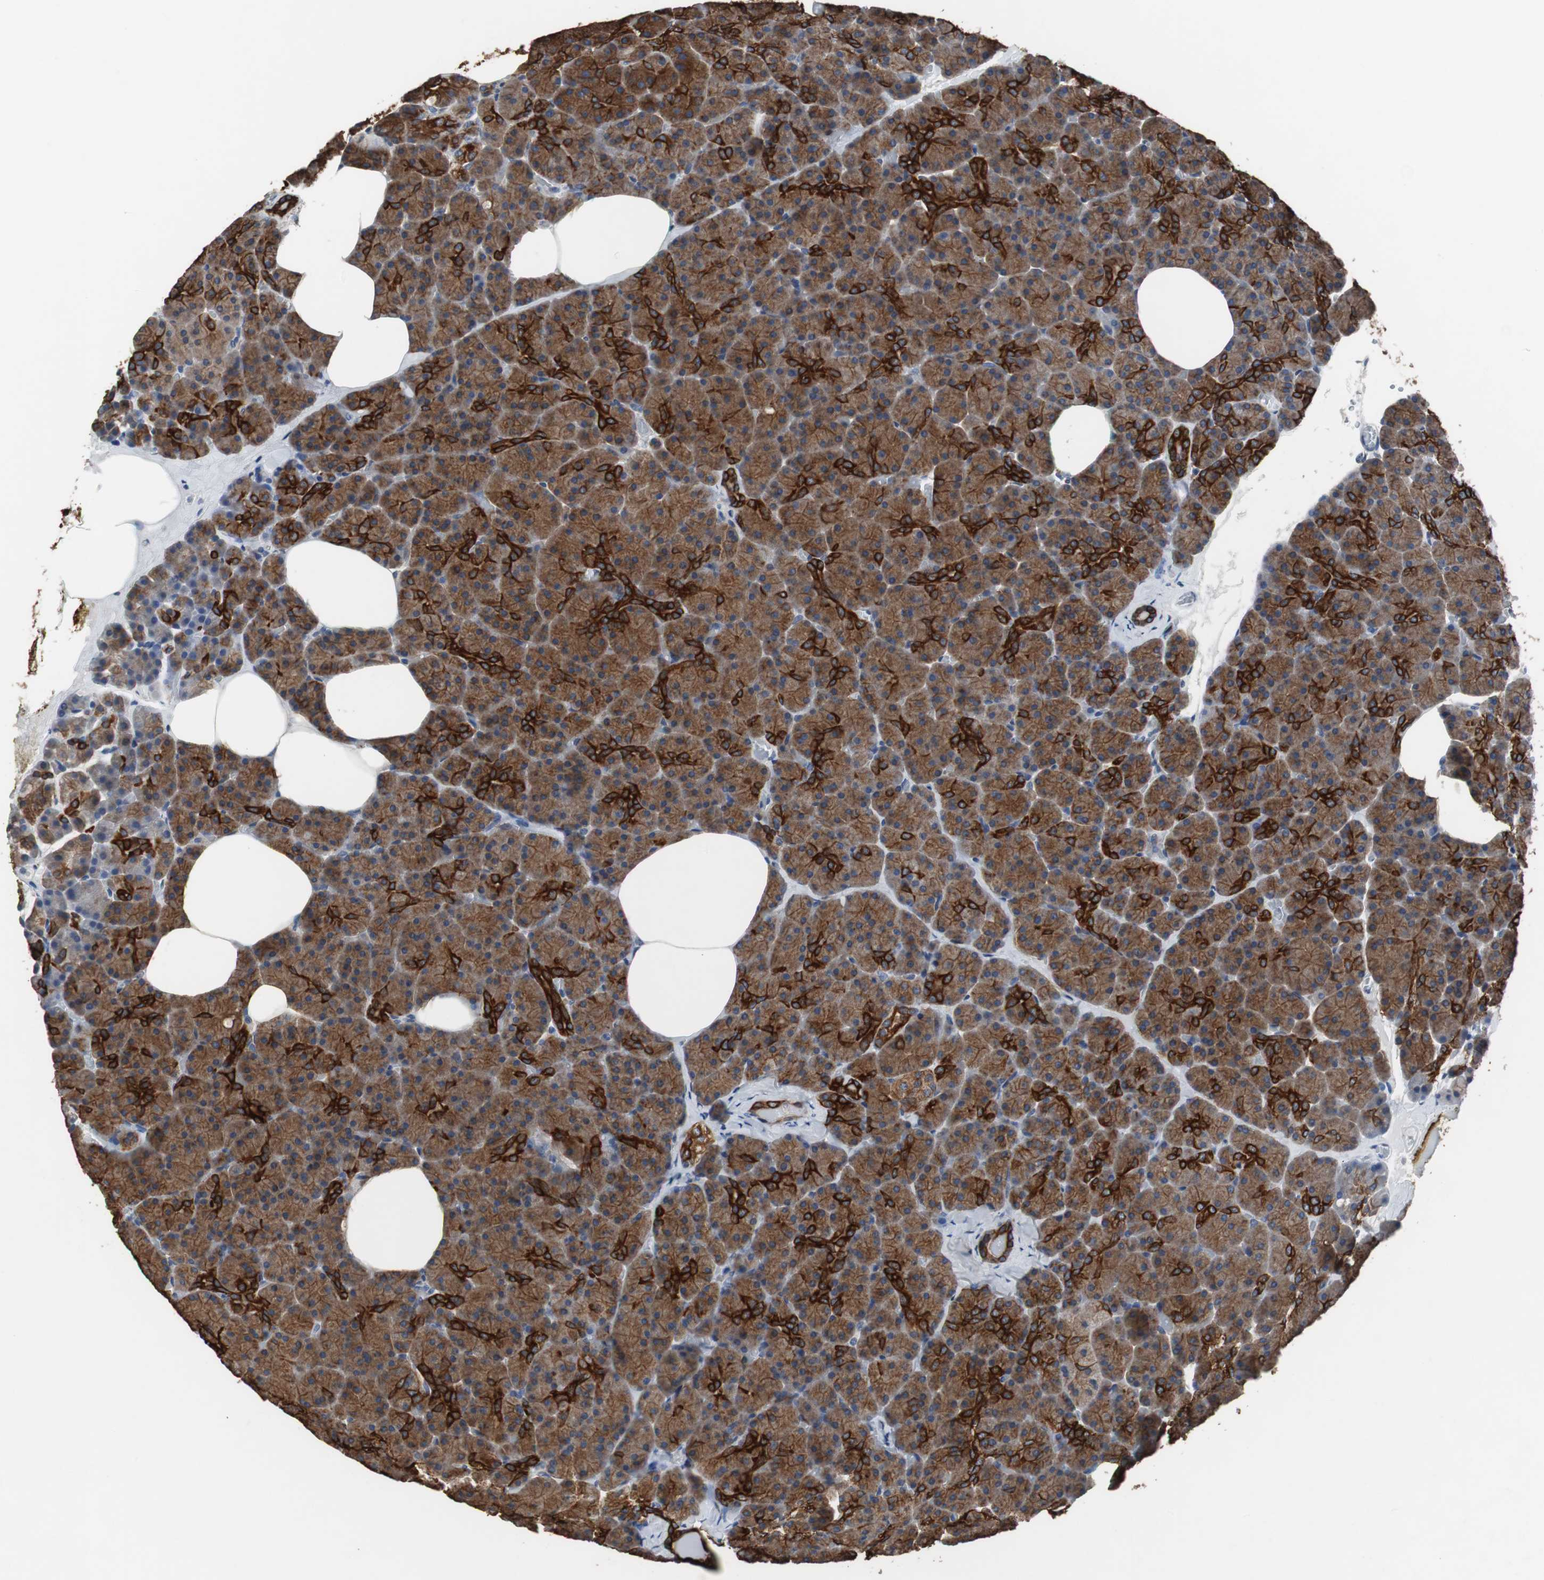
{"staining": {"intensity": "strong", "quantity": ">75%", "location": "cytoplasmic/membranous"}, "tissue": "pancreas", "cell_type": "Exocrine glandular cells", "image_type": "normal", "snomed": [{"axis": "morphology", "description": "Normal tissue, NOS"}, {"axis": "topography", "description": "Pancreas"}], "caption": "Immunohistochemical staining of benign human pancreas reveals >75% levels of strong cytoplasmic/membranous protein expression in about >75% of exocrine glandular cells.", "gene": "USP10", "patient": {"sex": "female", "age": 35}}